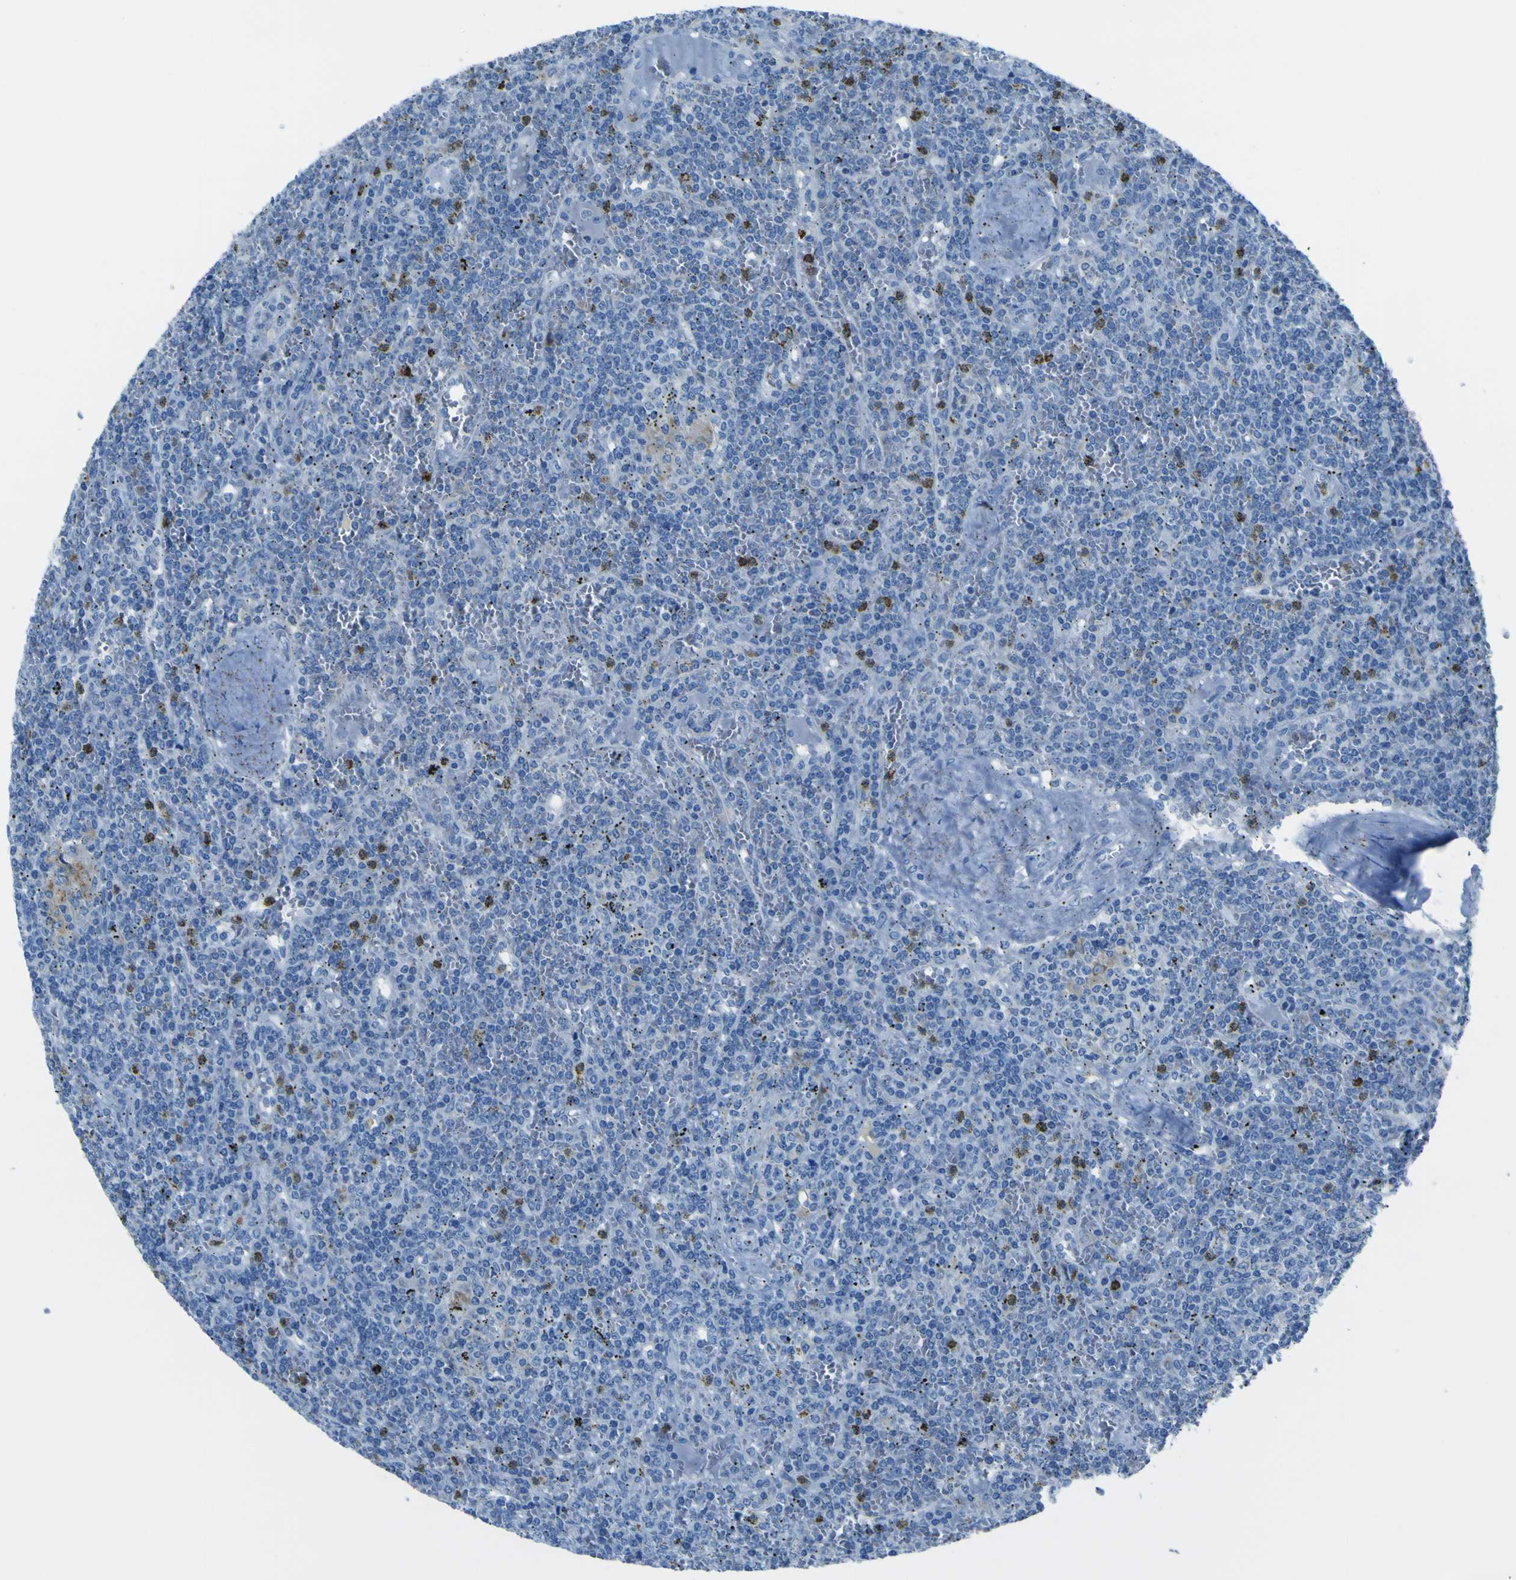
{"staining": {"intensity": "weak", "quantity": "<25%", "location": "cytoplasmic/membranous"}, "tissue": "lymphoma", "cell_type": "Tumor cells", "image_type": "cancer", "snomed": [{"axis": "morphology", "description": "Malignant lymphoma, non-Hodgkin's type, Low grade"}, {"axis": "topography", "description": "Spleen"}], "caption": "The photomicrograph exhibits no significant positivity in tumor cells of malignant lymphoma, non-Hodgkin's type (low-grade).", "gene": "ACSL1", "patient": {"sex": "female", "age": 19}}